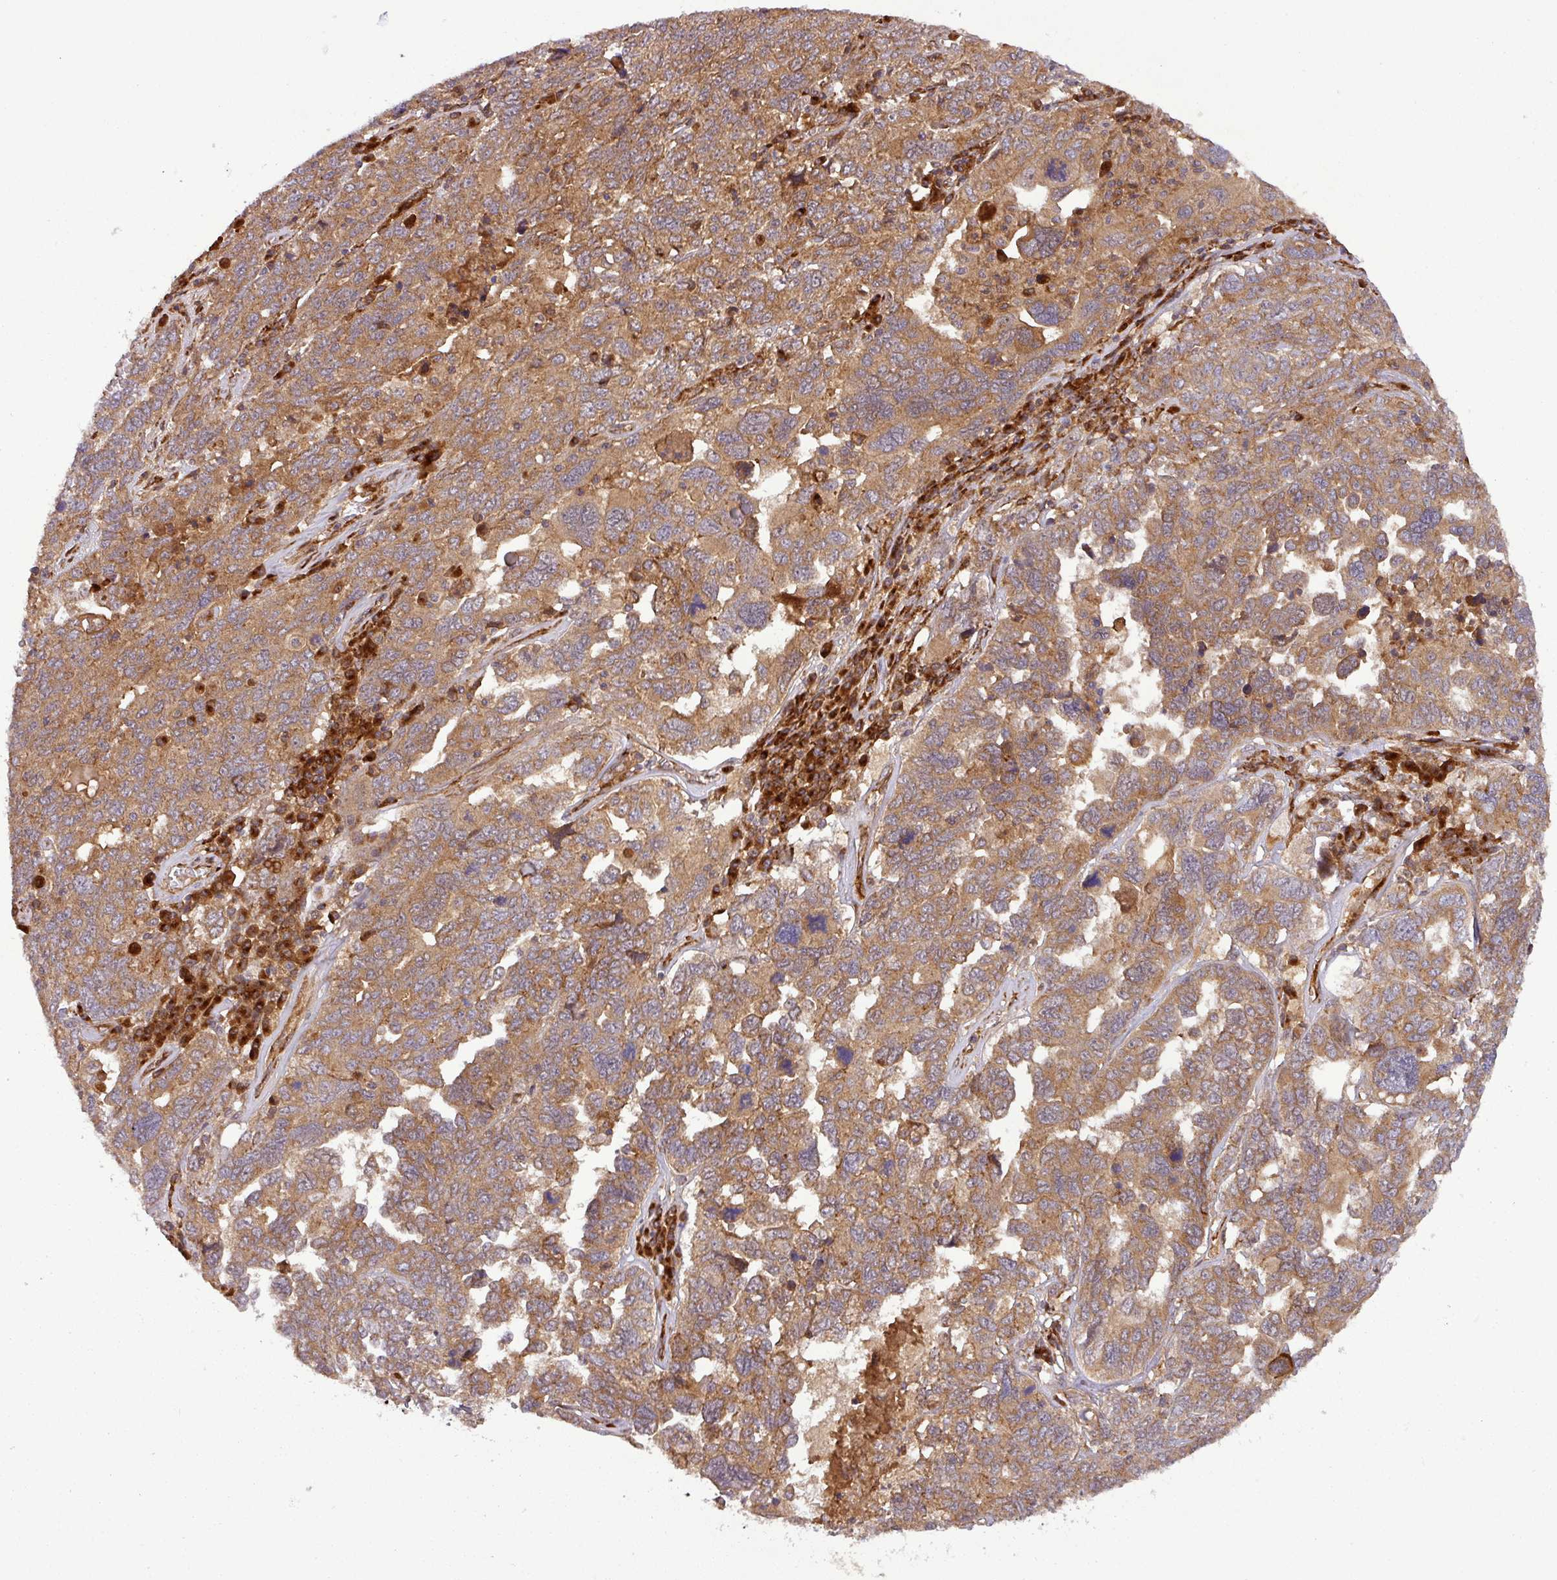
{"staining": {"intensity": "moderate", "quantity": ">75%", "location": "cytoplasmic/membranous"}, "tissue": "ovarian cancer", "cell_type": "Tumor cells", "image_type": "cancer", "snomed": [{"axis": "morphology", "description": "Carcinoma, endometroid"}, {"axis": "topography", "description": "Ovary"}], "caption": "A brown stain highlights moderate cytoplasmic/membranous expression of a protein in human endometroid carcinoma (ovarian) tumor cells.", "gene": "ART1", "patient": {"sex": "female", "age": 62}}